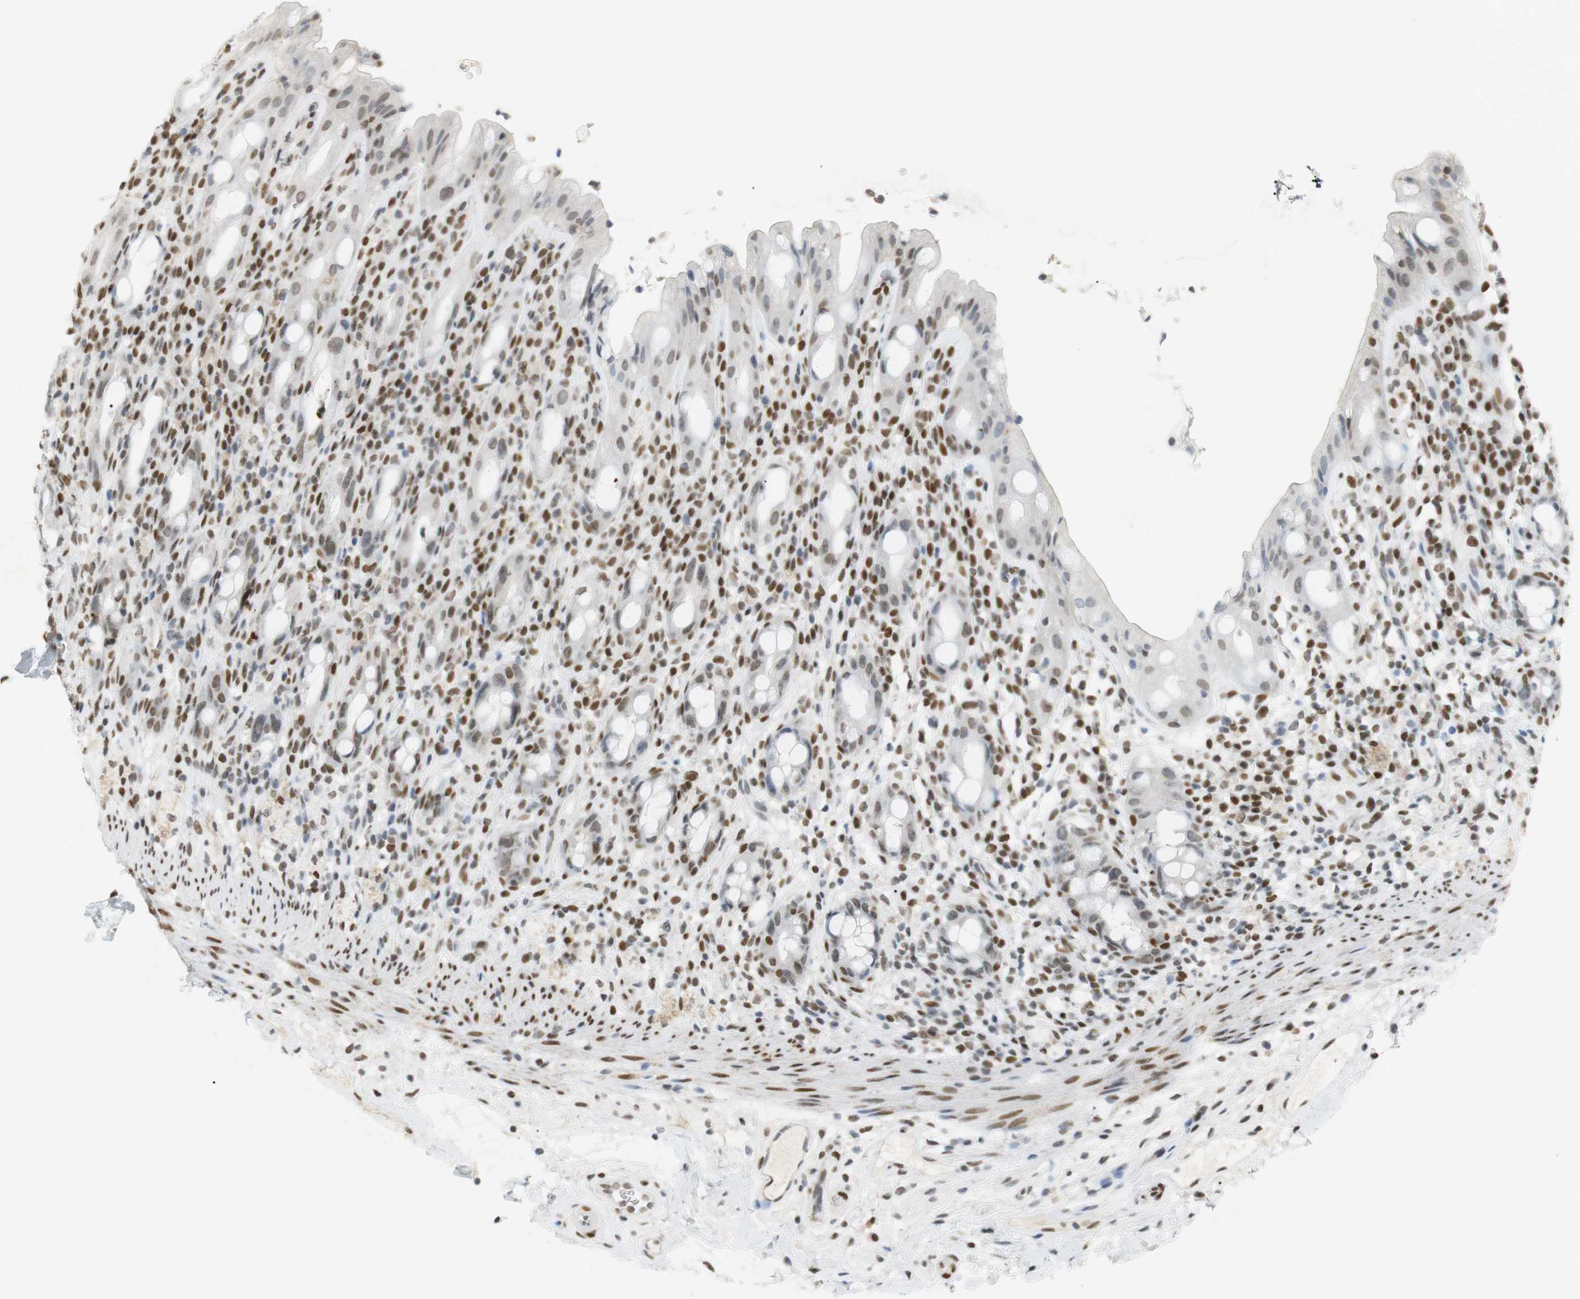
{"staining": {"intensity": "moderate", "quantity": "<25%", "location": "nuclear"}, "tissue": "rectum", "cell_type": "Glandular cells", "image_type": "normal", "snomed": [{"axis": "morphology", "description": "Normal tissue, NOS"}, {"axis": "topography", "description": "Rectum"}], "caption": "The image reveals immunohistochemical staining of normal rectum. There is moderate nuclear expression is present in about <25% of glandular cells.", "gene": "BMI1", "patient": {"sex": "male", "age": 44}}